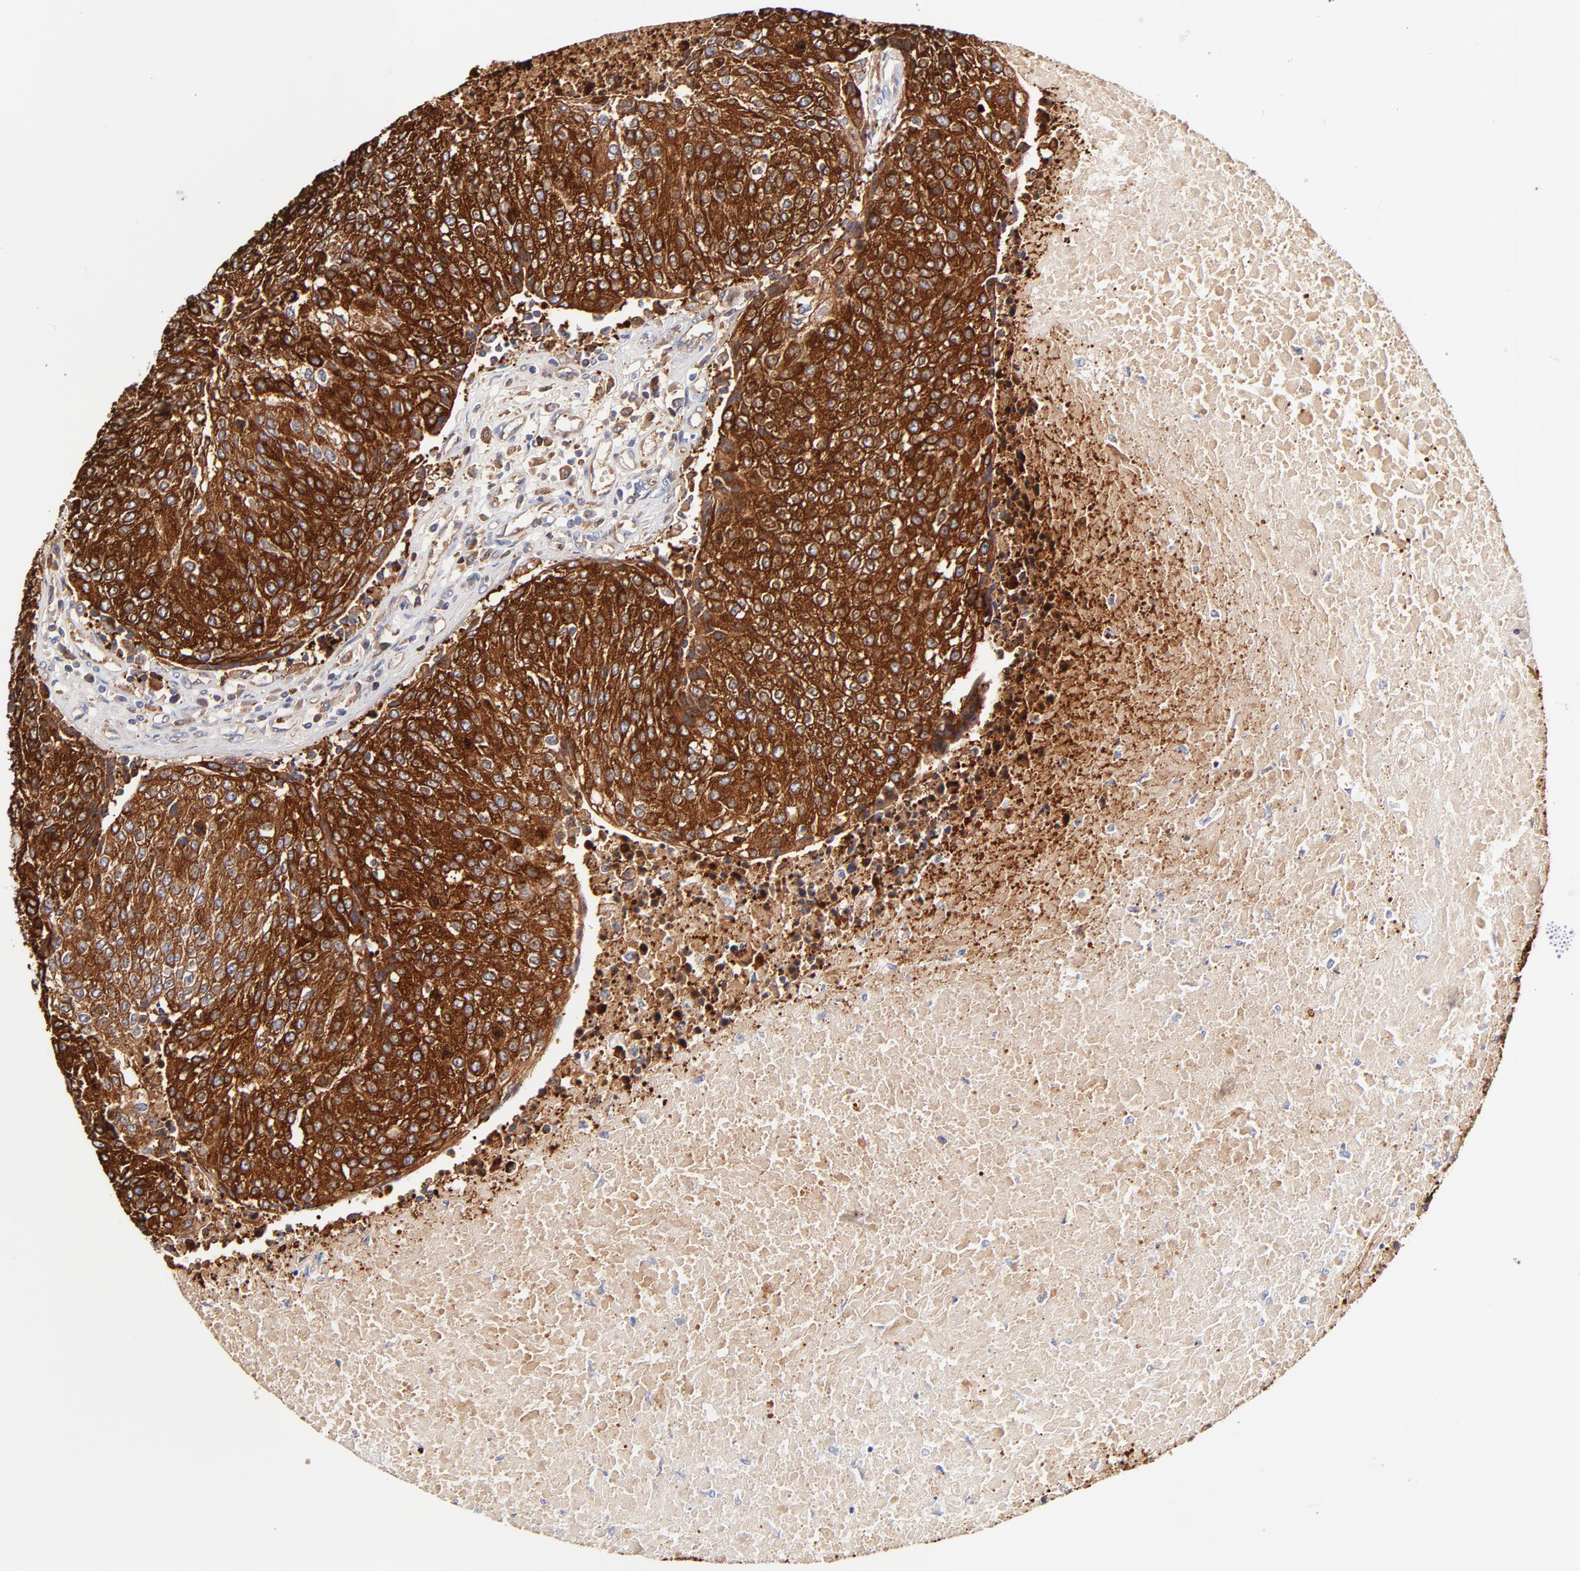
{"staining": {"intensity": "strong", "quantity": ">75%", "location": "cytoplasmic/membranous"}, "tissue": "urothelial cancer", "cell_type": "Tumor cells", "image_type": "cancer", "snomed": [{"axis": "morphology", "description": "Urothelial carcinoma, High grade"}, {"axis": "topography", "description": "Urinary bladder"}], "caption": "Tumor cells reveal high levels of strong cytoplasmic/membranous positivity in approximately >75% of cells in human urothelial carcinoma (high-grade). (Stains: DAB in brown, nuclei in blue, Microscopy: brightfield microscopy at high magnification).", "gene": "CD2AP", "patient": {"sex": "female", "age": 85}}